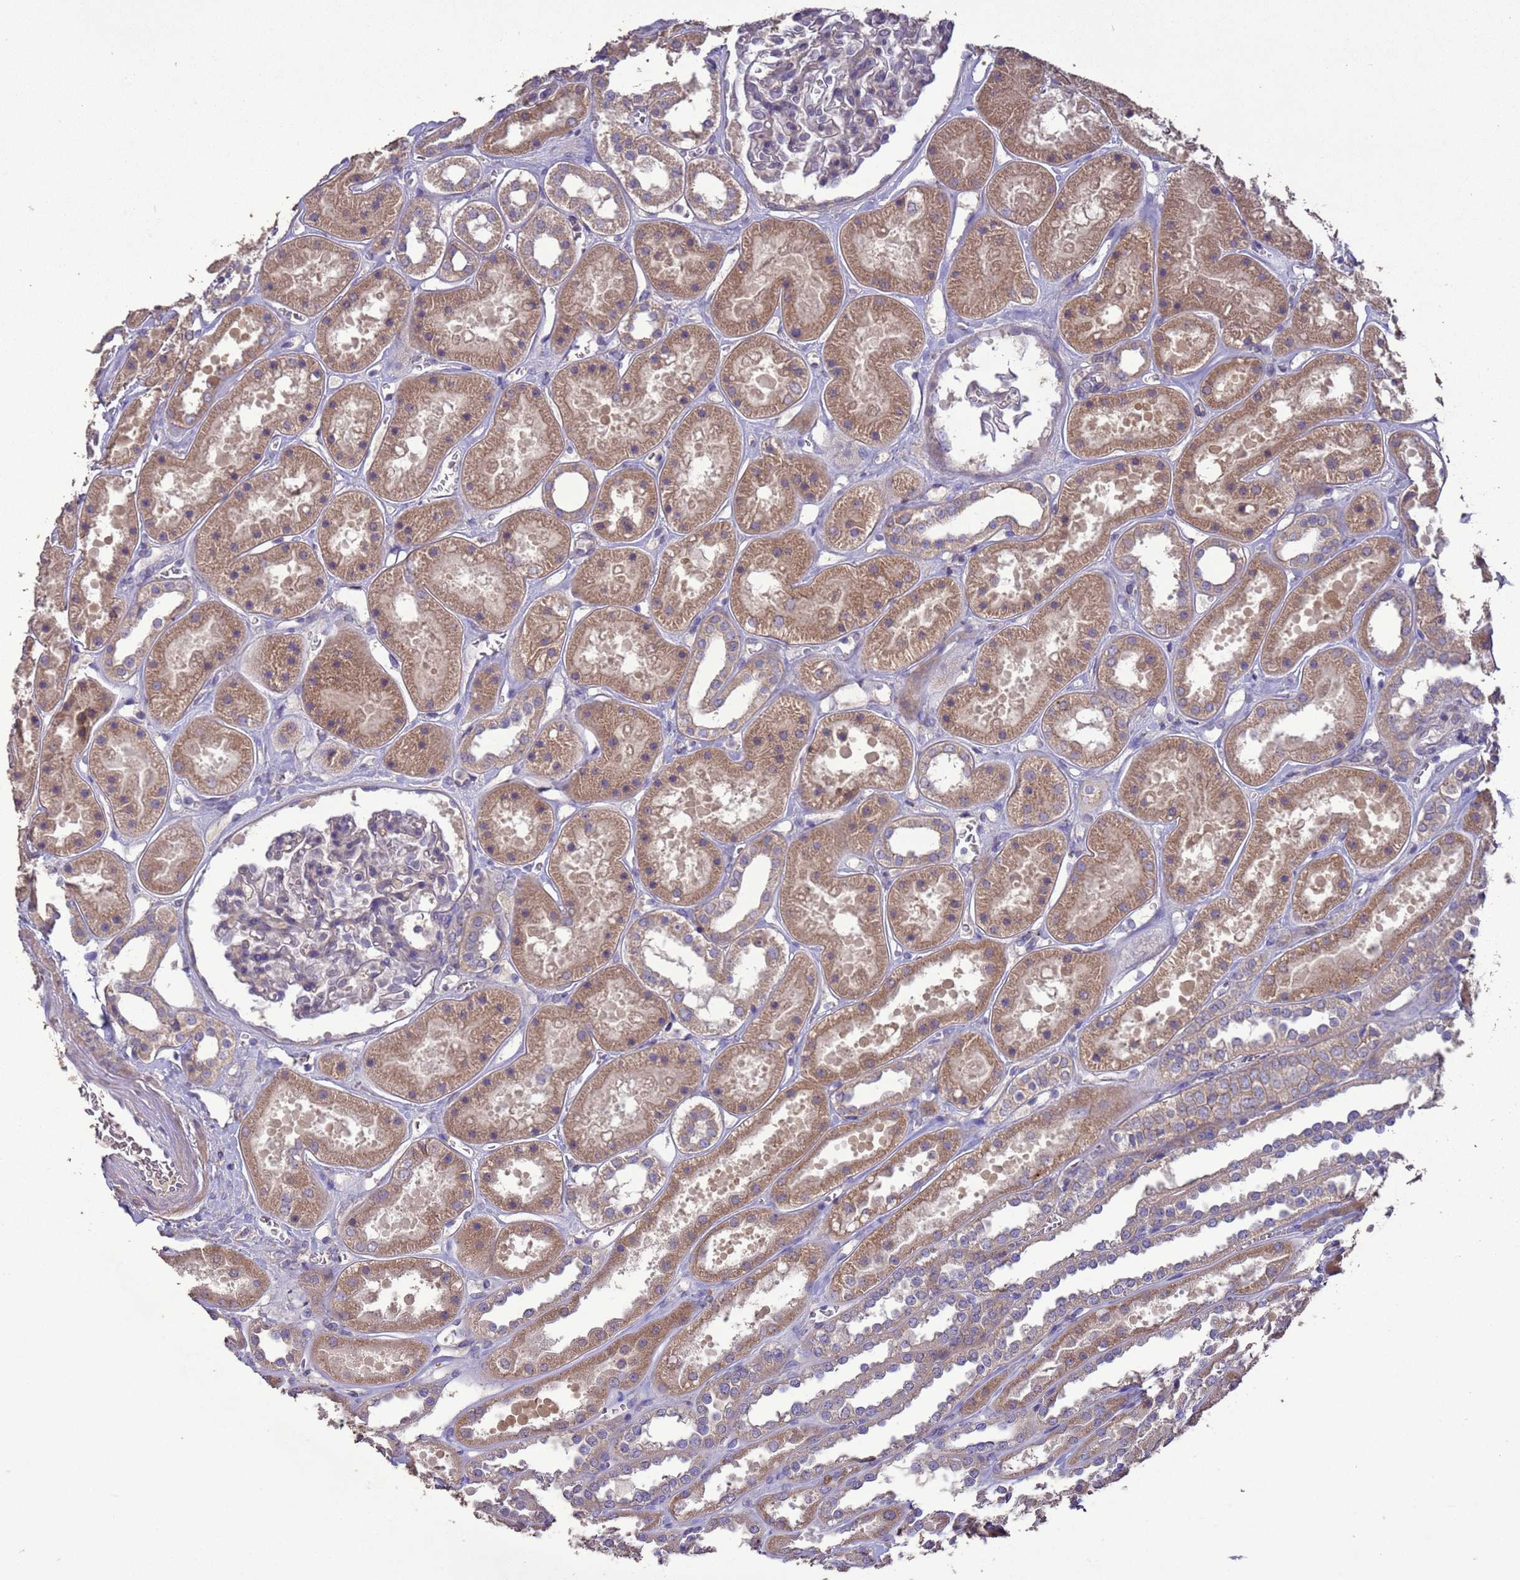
{"staining": {"intensity": "weak", "quantity": "<25%", "location": "cytoplasmic/membranous"}, "tissue": "kidney", "cell_type": "Cells in glomeruli", "image_type": "normal", "snomed": [{"axis": "morphology", "description": "Normal tissue, NOS"}, {"axis": "topography", "description": "Kidney"}], "caption": "This image is of benign kidney stained with immunohistochemistry to label a protein in brown with the nuclei are counter-stained blue. There is no expression in cells in glomeruli. (DAB (3,3'-diaminobenzidine) IHC with hematoxylin counter stain).", "gene": "SLC9B2", "patient": {"sex": "female", "age": 41}}